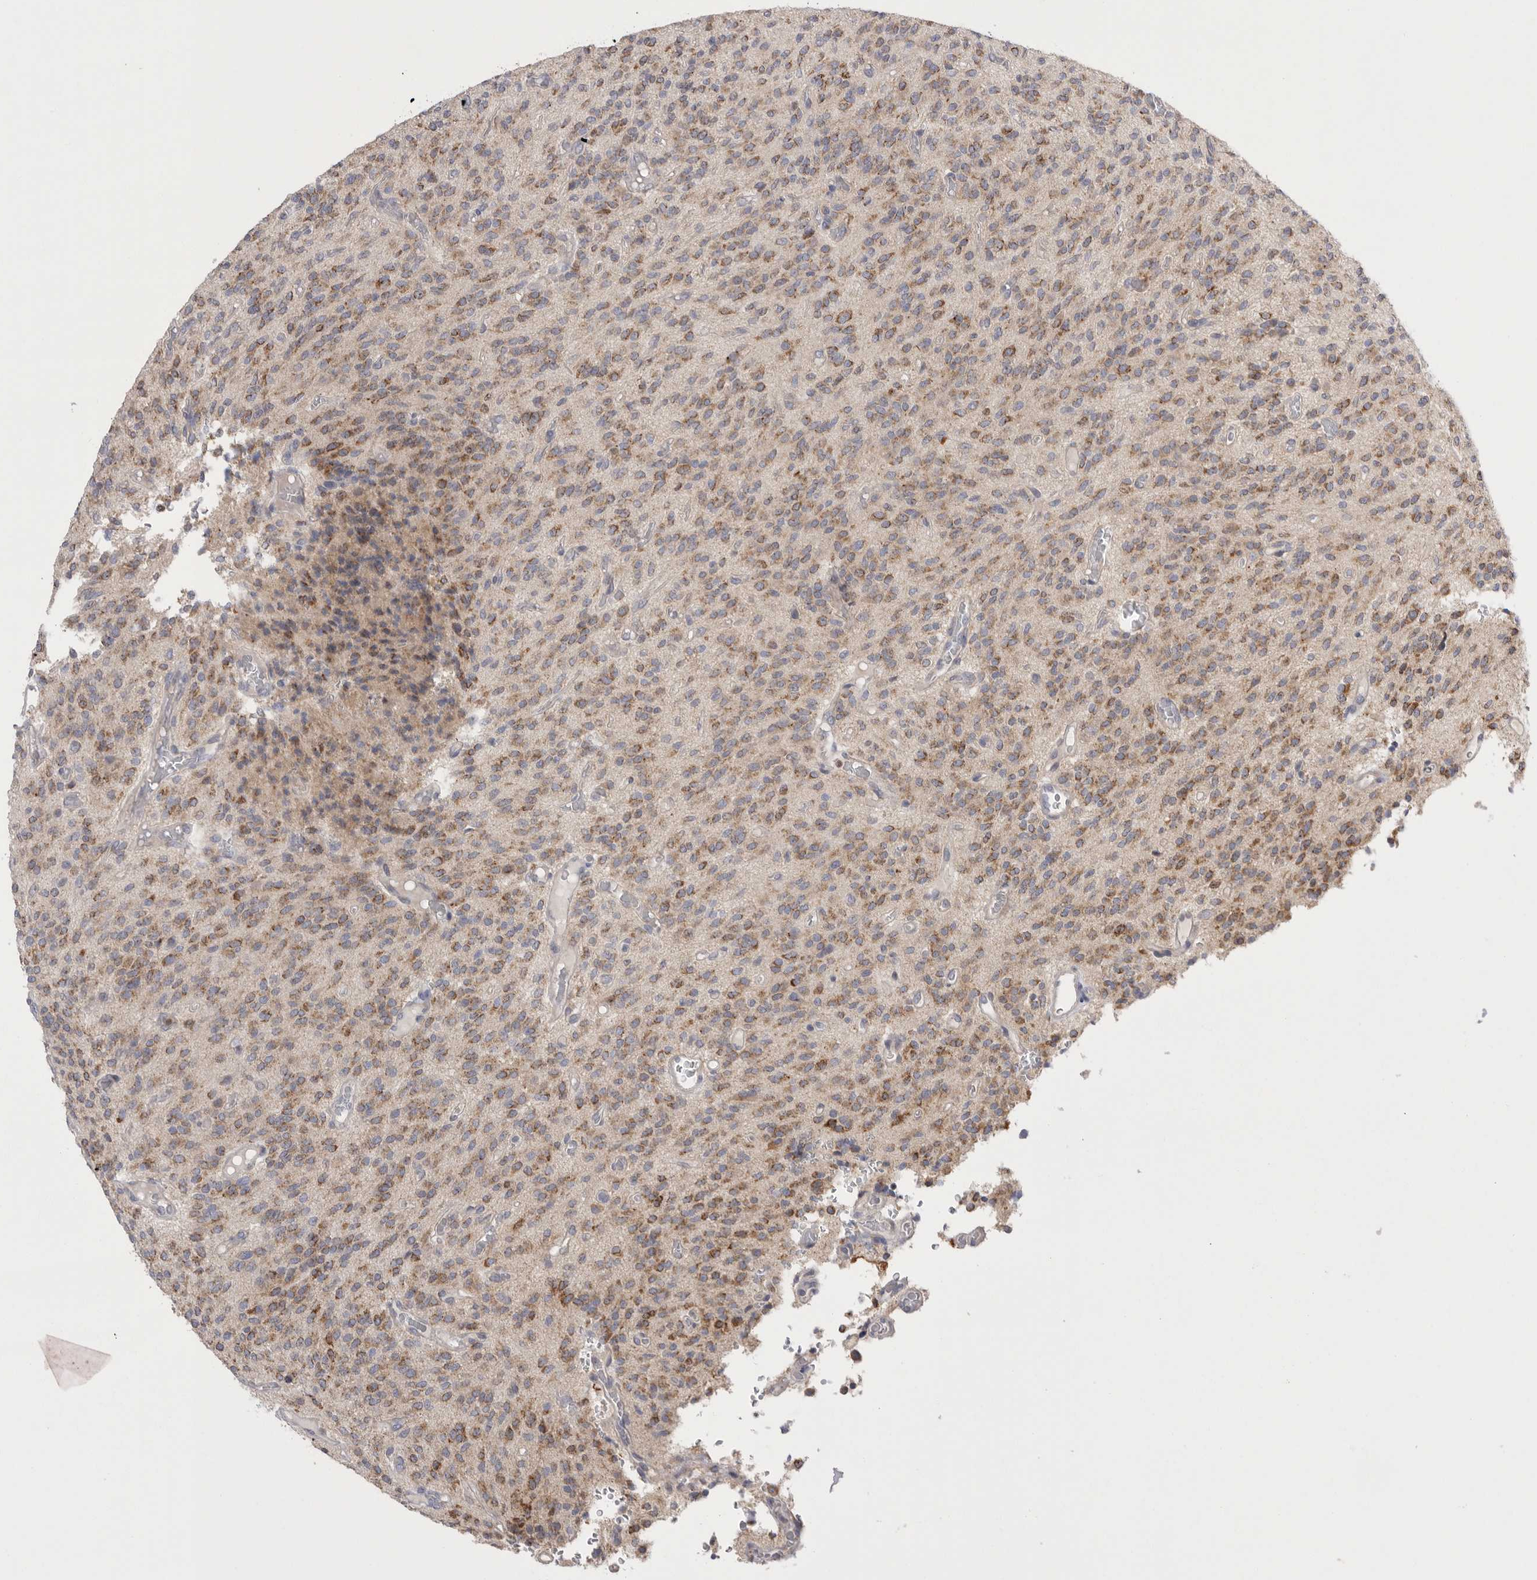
{"staining": {"intensity": "moderate", "quantity": ">75%", "location": "cytoplasmic/membranous"}, "tissue": "glioma", "cell_type": "Tumor cells", "image_type": "cancer", "snomed": [{"axis": "morphology", "description": "Glioma, malignant, High grade"}, {"axis": "topography", "description": "Brain"}], "caption": "Malignant high-grade glioma stained with a protein marker reveals moderate staining in tumor cells.", "gene": "CCDC126", "patient": {"sex": "male", "age": 34}}